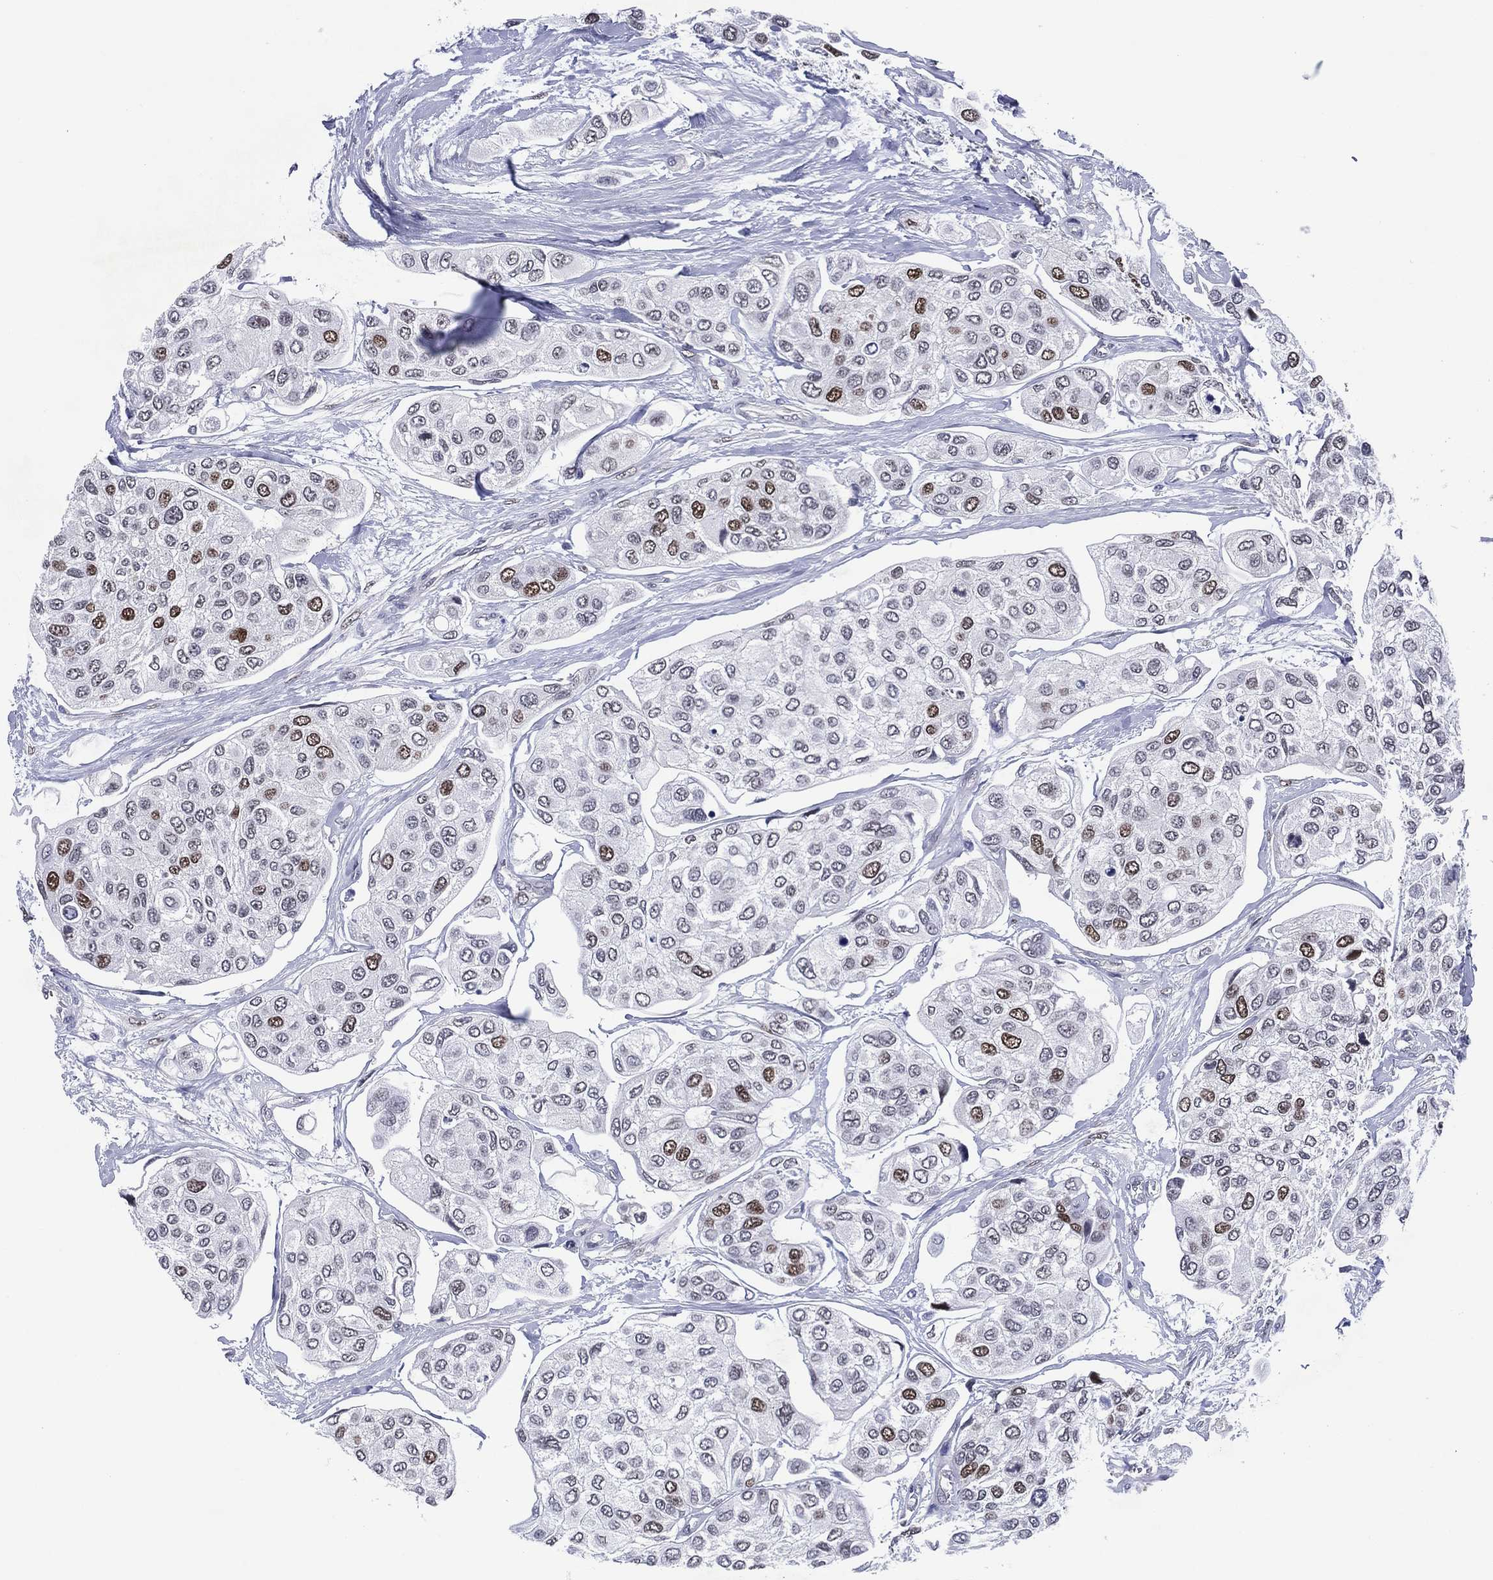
{"staining": {"intensity": "strong", "quantity": "<25%", "location": "nuclear"}, "tissue": "urothelial cancer", "cell_type": "Tumor cells", "image_type": "cancer", "snomed": [{"axis": "morphology", "description": "Urothelial carcinoma, High grade"}, {"axis": "topography", "description": "Urinary bladder"}], "caption": "Urothelial cancer stained with immunohistochemistry exhibits strong nuclear positivity in approximately <25% of tumor cells. (DAB (3,3'-diaminobenzidine) = brown stain, brightfield microscopy at high magnification).", "gene": "GATA6", "patient": {"sex": "male", "age": 77}}